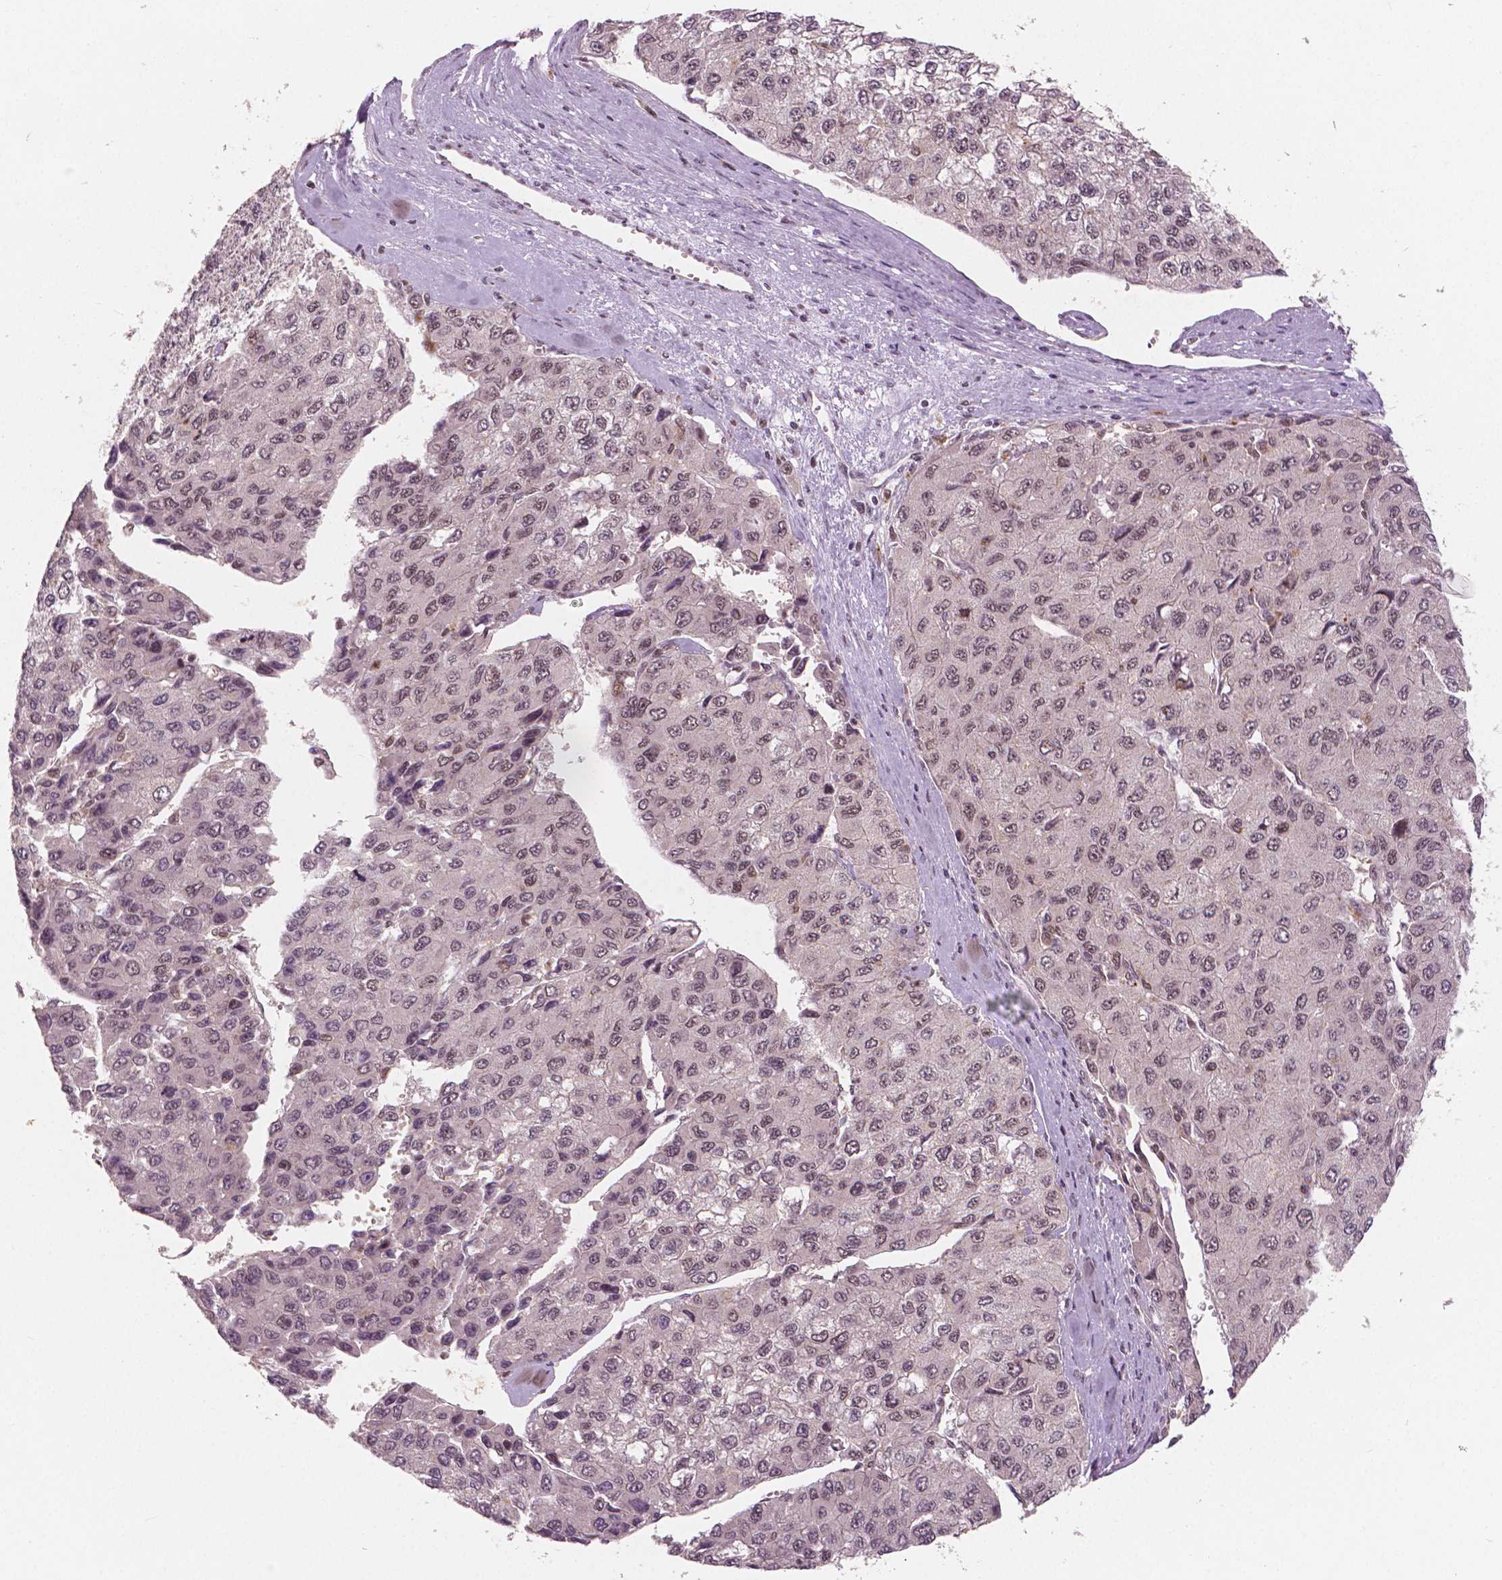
{"staining": {"intensity": "weak", "quantity": ">75%", "location": "nuclear"}, "tissue": "liver cancer", "cell_type": "Tumor cells", "image_type": "cancer", "snomed": [{"axis": "morphology", "description": "Carcinoma, Hepatocellular, NOS"}, {"axis": "topography", "description": "Liver"}], "caption": "Brown immunohistochemical staining in liver cancer shows weak nuclear positivity in approximately >75% of tumor cells.", "gene": "NSD2", "patient": {"sex": "female", "age": 66}}